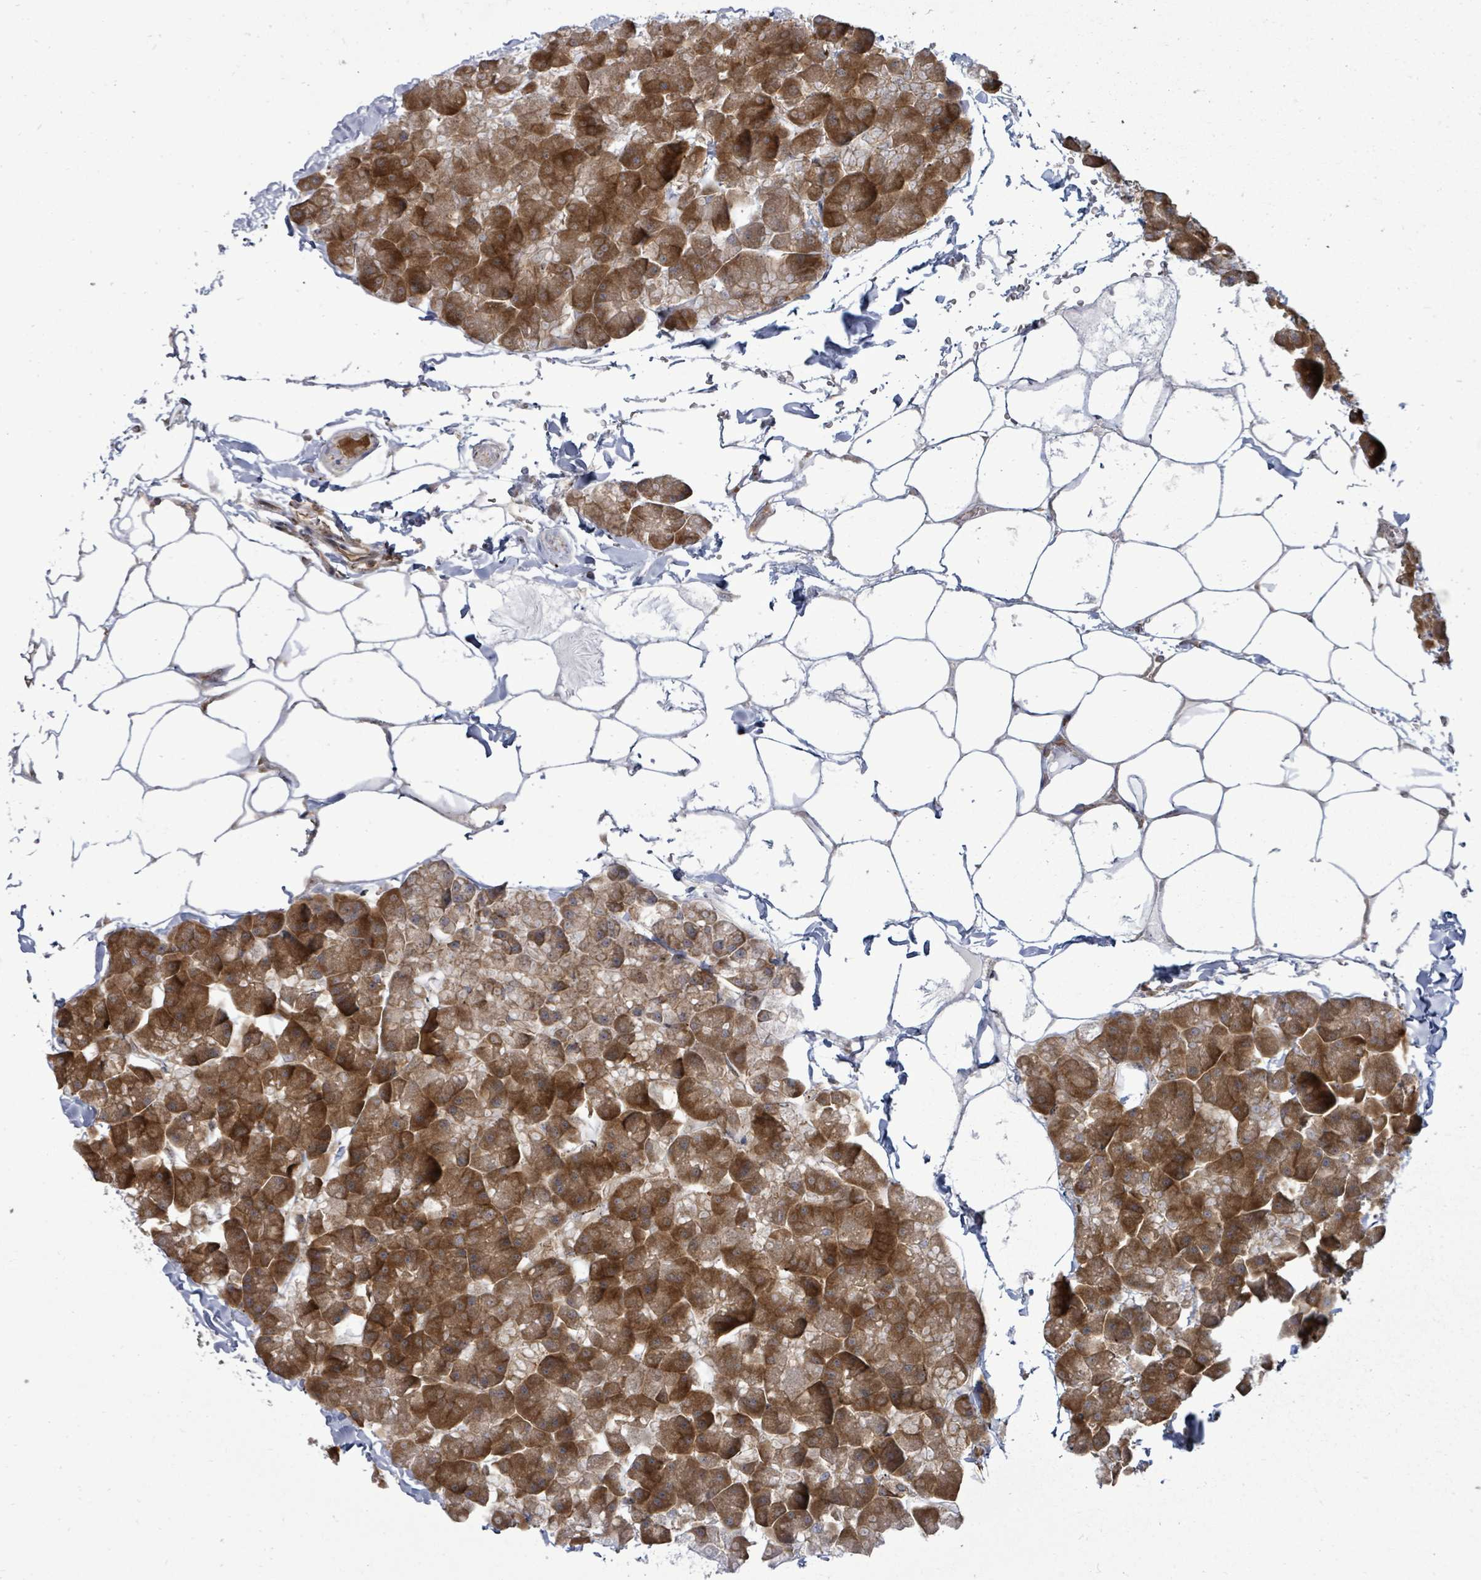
{"staining": {"intensity": "strong", "quantity": ">75%", "location": "cytoplasmic/membranous"}, "tissue": "pancreas", "cell_type": "Exocrine glandular cells", "image_type": "normal", "snomed": [{"axis": "morphology", "description": "Normal tissue, NOS"}, {"axis": "topography", "description": "Pancreas"}], "caption": "High-power microscopy captured an IHC histopathology image of unremarkable pancreas, revealing strong cytoplasmic/membranous expression in approximately >75% of exocrine glandular cells.", "gene": "EIF3CL", "patient": {"sex": "male", "age": 35}}